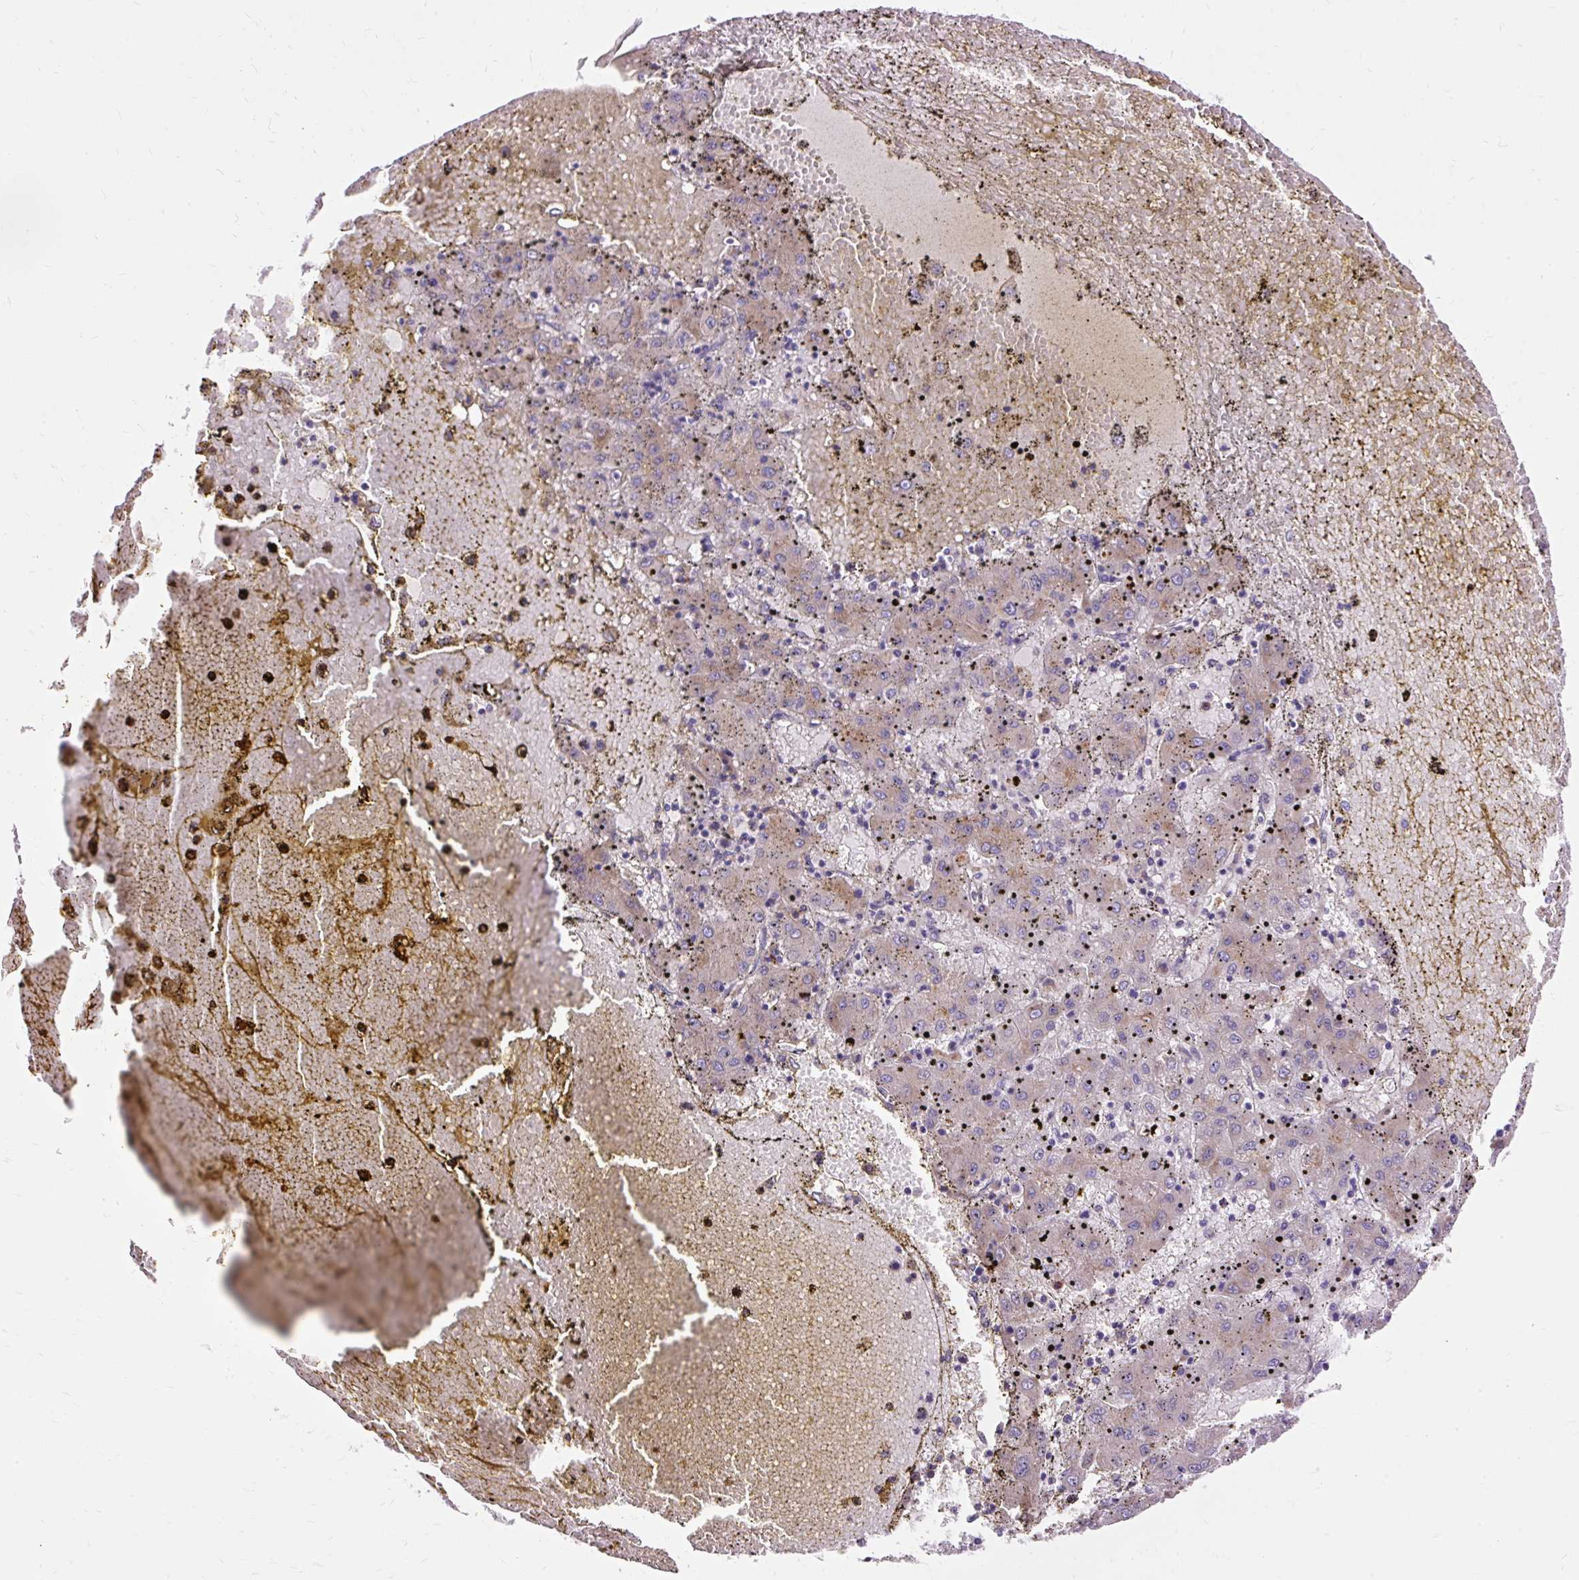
{"staining": {"intensity": "weak", "quantity": "25%-75%", "location": "cytoplasmic/membranous"}, "tissue": "liver cancer", "cell_type": "Tumor cells", "image_type": "cancer", "snomed": [{"axis": "morphology", "description": "Carcinoma, Hepatocellular, NOS"}, {"axis": "topography", "description": "Liver"}], "caption": "This is a micrograph of IHC staining of liver cancer, which shows weak expression in the cytoplasmic/membranous of tumor cells.", "gene": "OR4K15", "patient": {"sex": "male", "age": 72}}